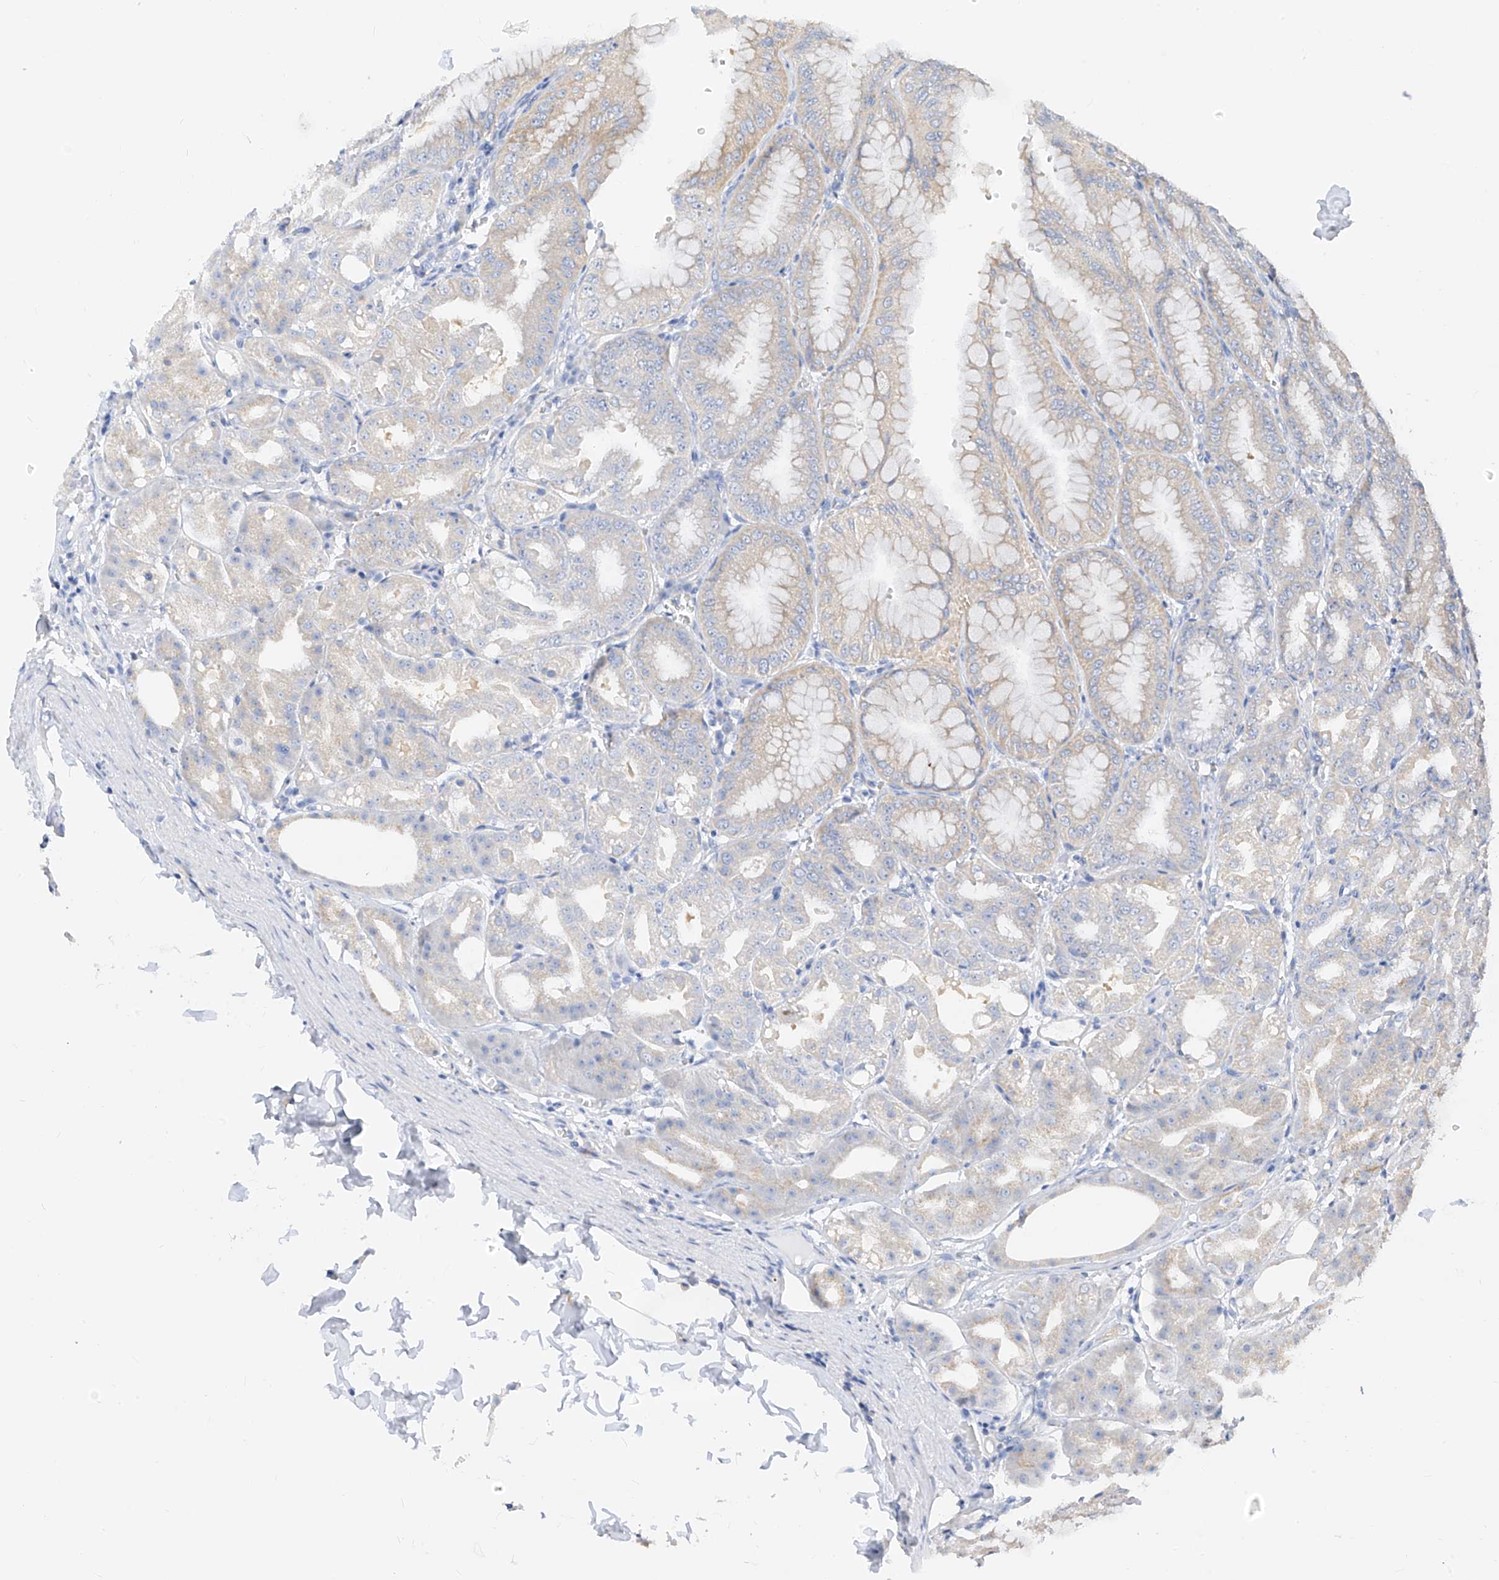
{"staining": {"intensity": "weak", "quantity": "<25%", "location": "cytoplasmic/membranous"}, "tissue": "stomach", "cell_type": "Glandular cells", "image_type": "normal", "snomed": [{"axis": "morphology", "description": "Normal tissue, NOS"}, {"axis": "topography", "description": "Stomach, lower"}], "caption": "Immunohistochemistry image of benign stomach: stomach stained with DAB (3,3'-diaminobenzidine) shows no significant protein positivity in glandular cells.", "gene": "ZZEF1", "patient": {"sex": "male", "age": 71}}